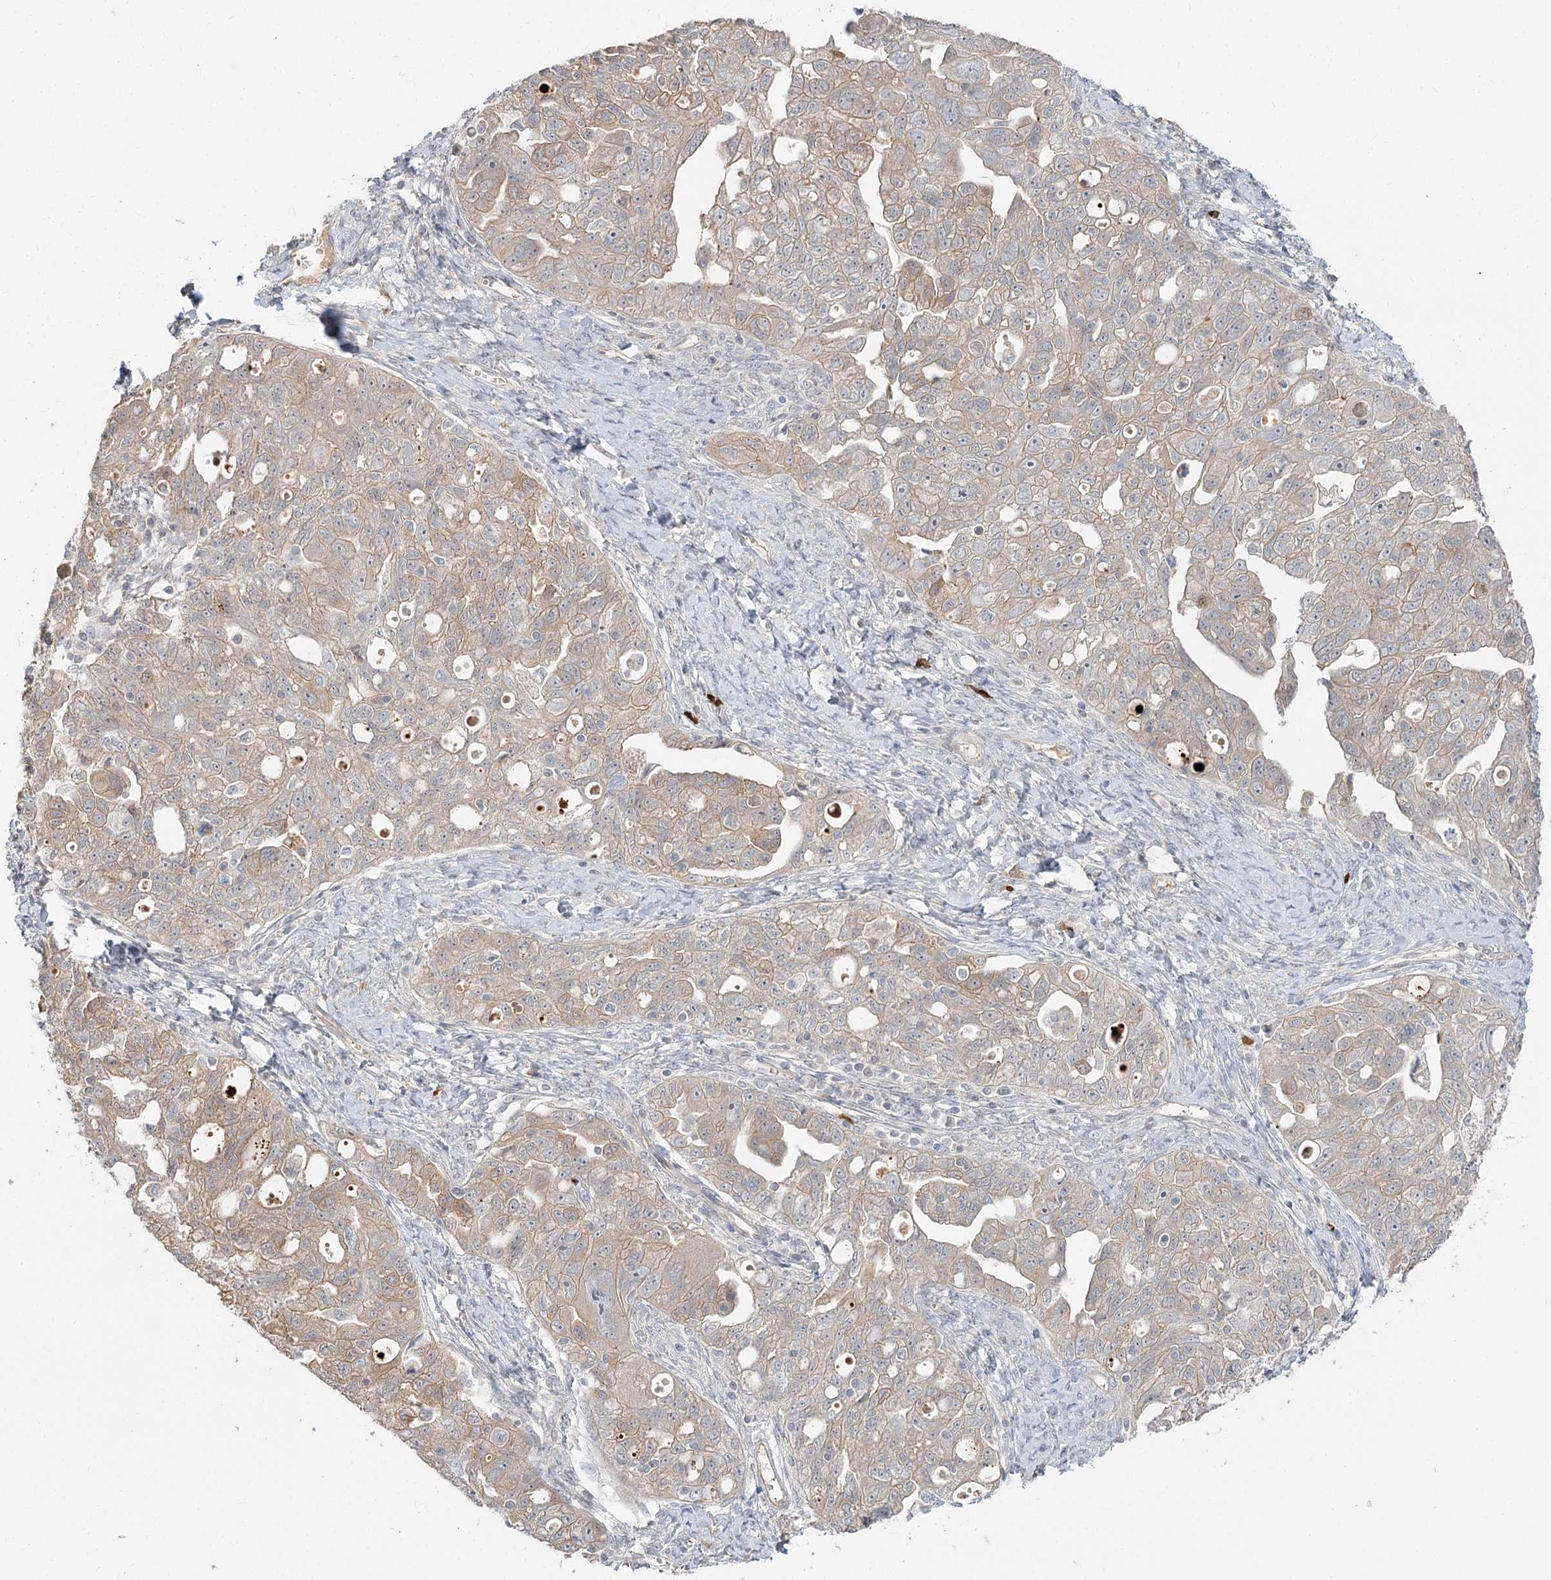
{"staining": {"intensity": "weak", "quantity": "25%-75%", "location": "cytoplasmic/membranous"}, "tissue": "ovarian cancer", "cell_type": "Tumor cells", "image_type": "cancer", "snomed": [{"axis": "morphology", "description": "Carcinoma, NOS"}, {"axis": "morphology", "description": "Cystadenocarcinoma, serous, NOS"}, {"axis": "topography", "description": "Ovary"}], "caption": "IHC (DAB) staining of ovarian cancer (carcinoma) shows weak cytoplasmic/membranous protein staining in about 25%-75% of tumor cells. (Stains: DAB (3,3'-diaminobenzidine) in brown, nuclei in blue, Microscopy: brightfield microscopy at high magnification).", "gene": "GUCY2C", "patient": {"sex": "female", "age": 69}}